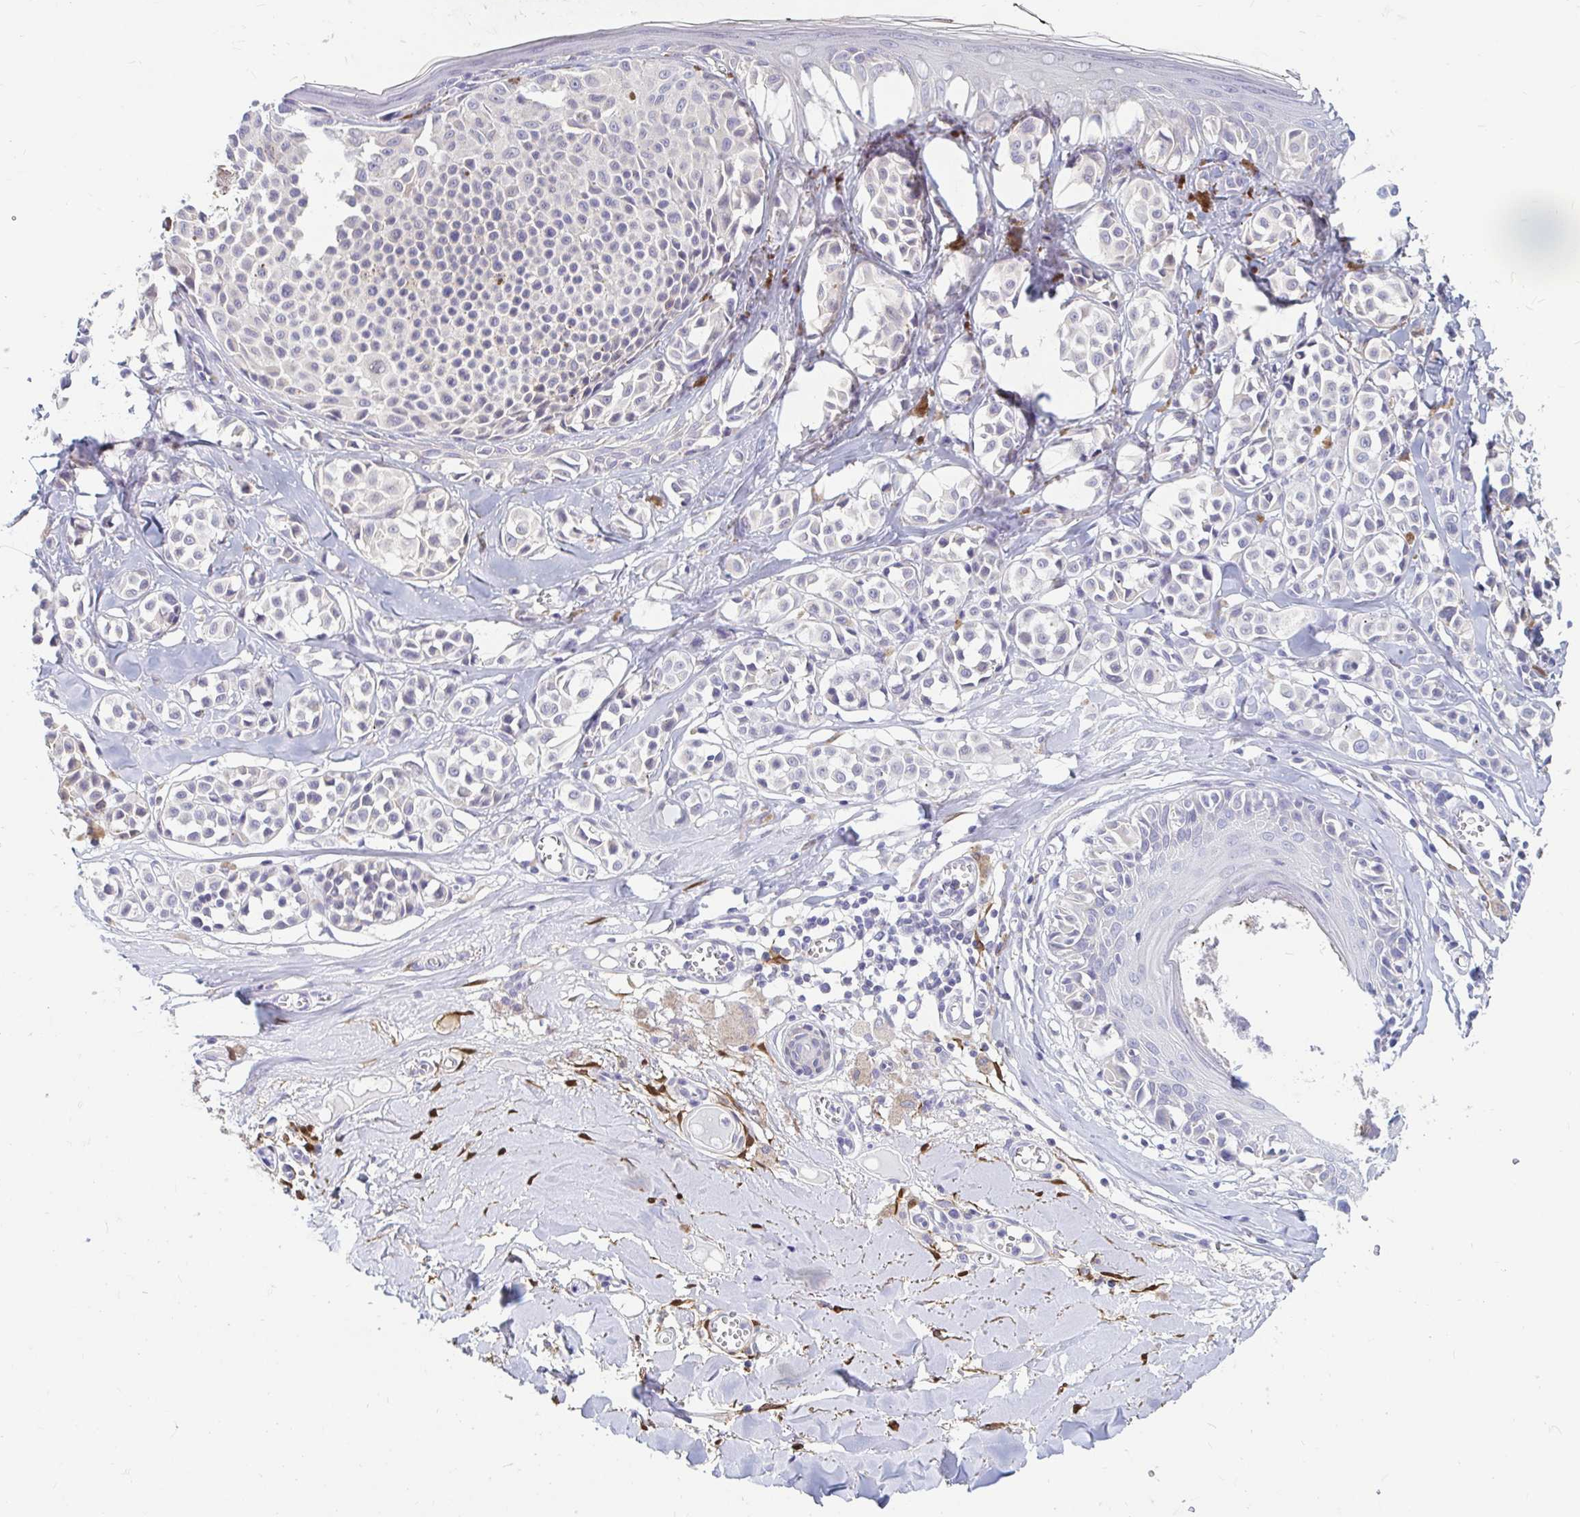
{"staining": {"intensity": "negative", "quantity": "none", "location": "none"}, "tissue": "melanoma", "cell_type": "Tumor cells", "image_type": "cancer", "snomed": [{"axis": "morphology", "description": "Malignant melanoma, NOS"}, {"axis": "topography", "description": "Skin"}], "caption": "Photomicrograph shows no significant protein positivity in tumor cells of melanoma.", "gene": "ADH1A", "patient": {"sex": "female", "age": 43}}